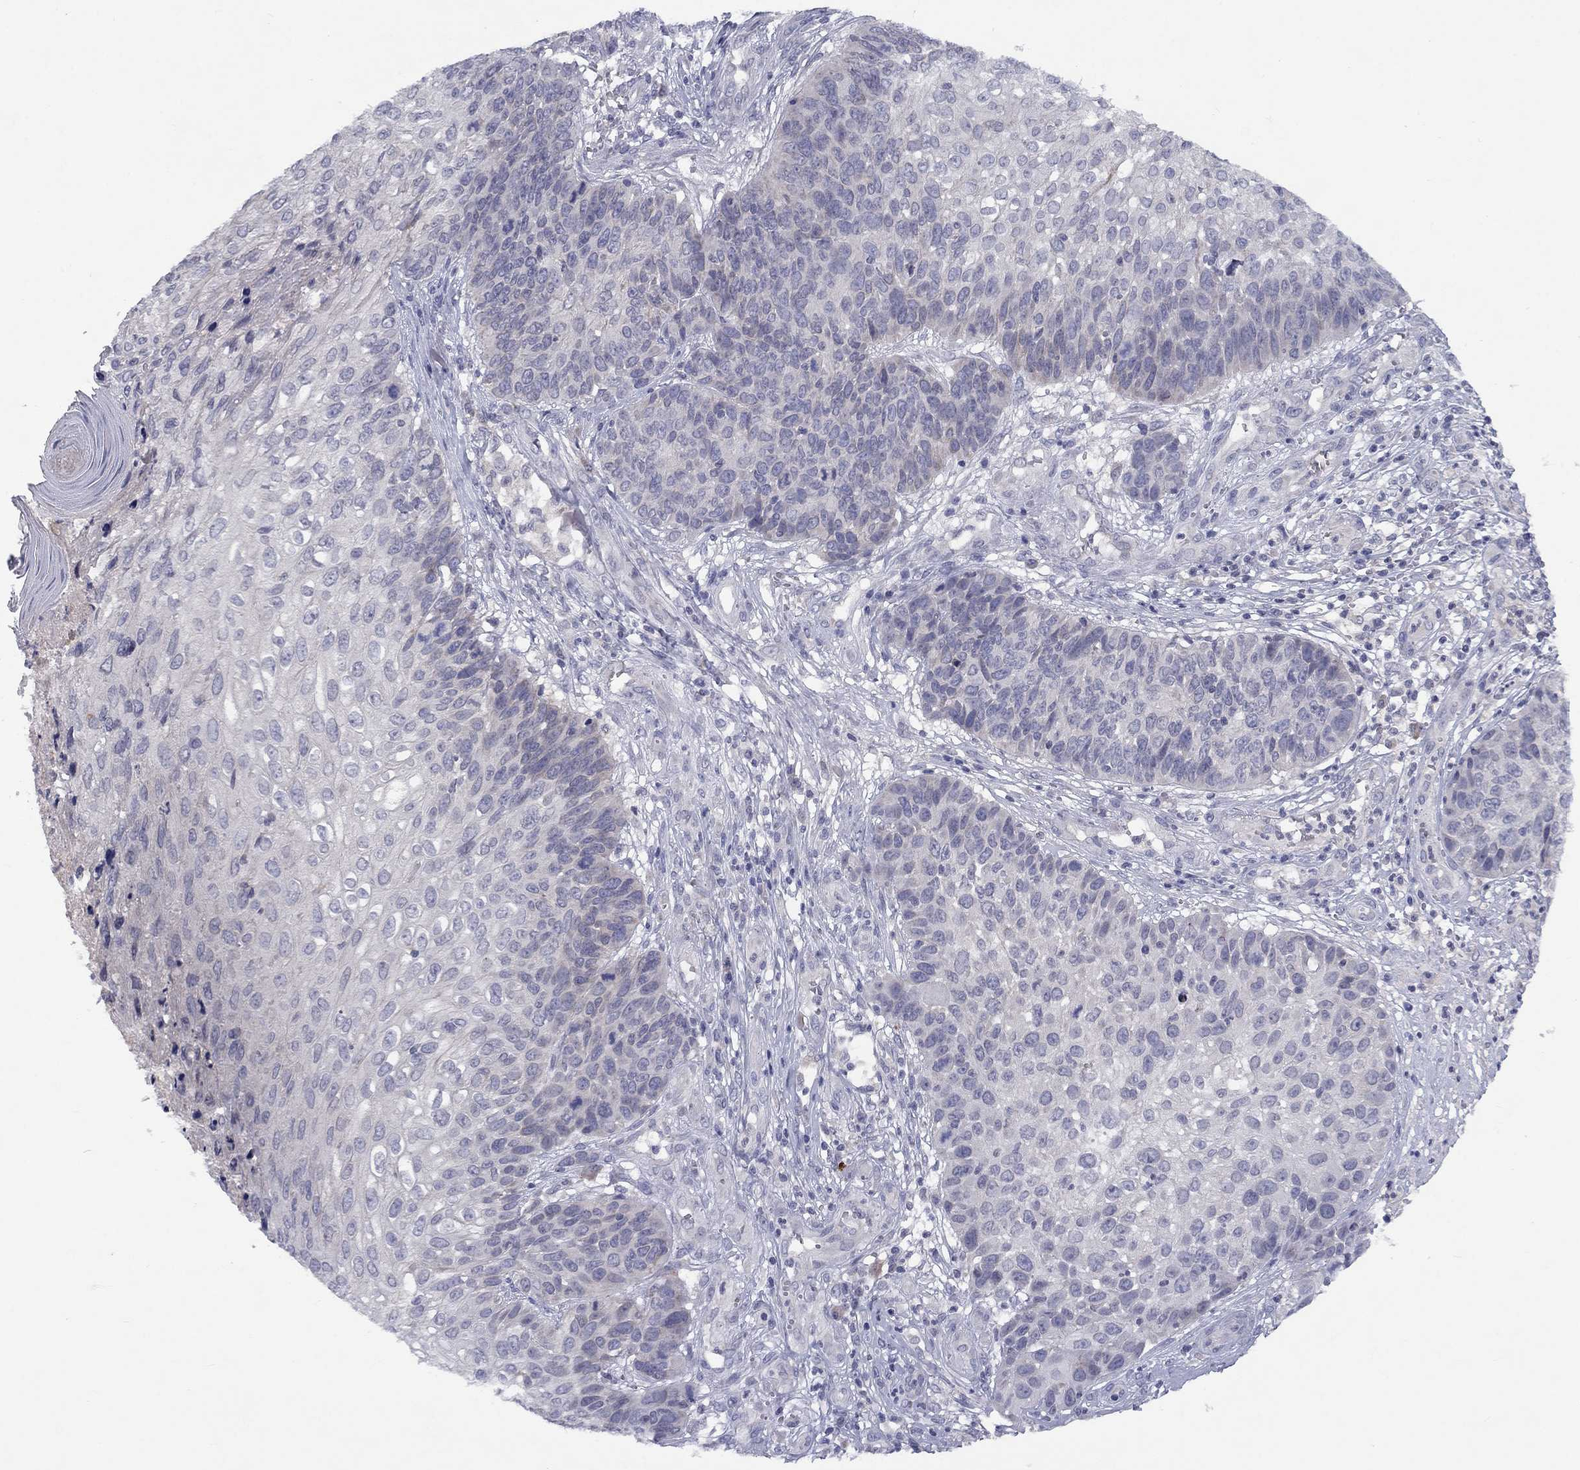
{"staining": {"intensity": "negative", "quantity": "none", "location": "none"}, "tissue": "skin cancer", "cell_type": "Tumor cells", "image_type": "cancer", "snomed": [{"axis": "morphology", "description": "Squamous cell carcinoma, NOS"}, {"axis": "topography", "description": "Skin"}], "caption": "The image shows no significant positivity in tumor cells of skin cancer.", "gene": "CACNA1A", "patient": {"sex": "male", "age": 92}}